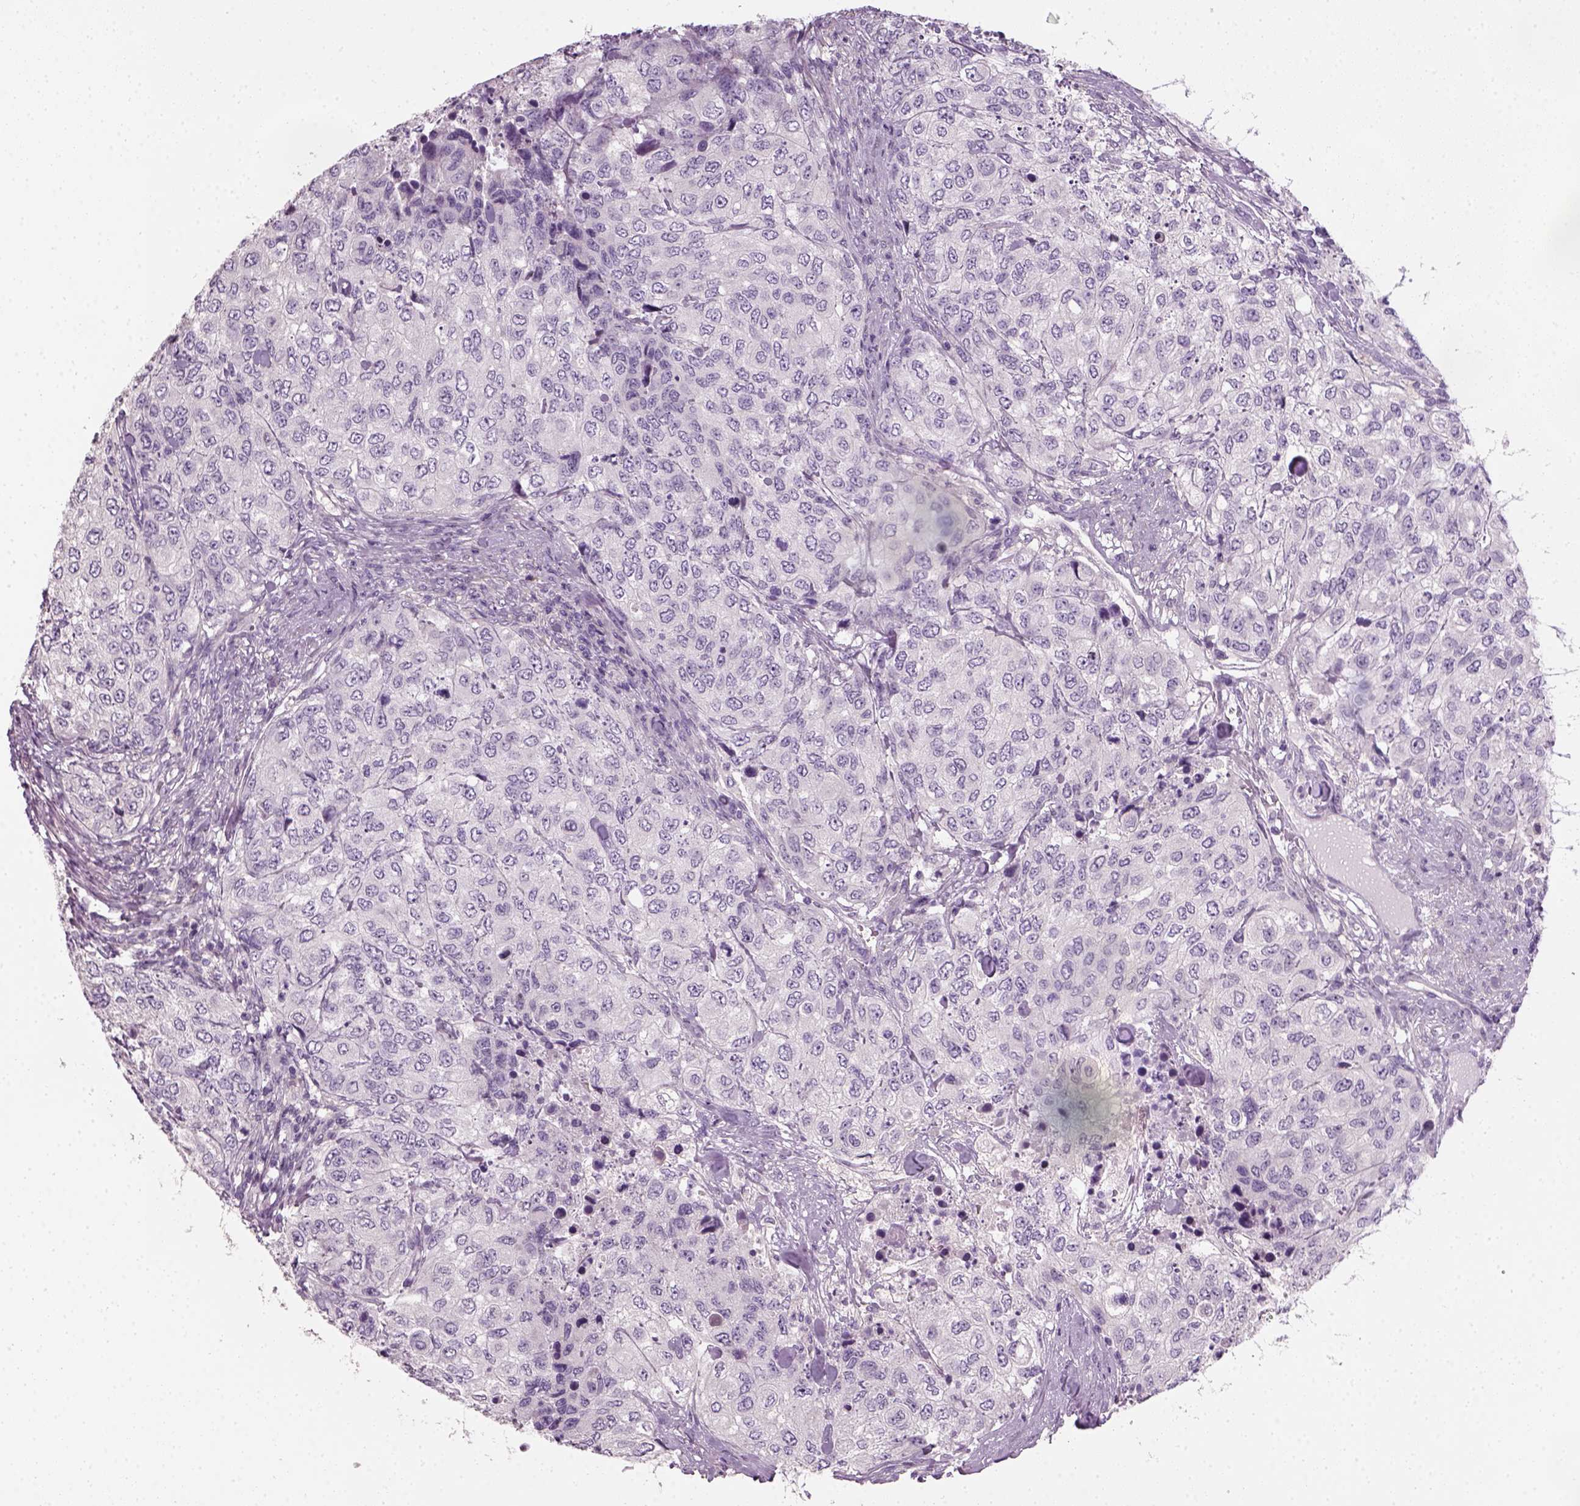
{"staining": {"intensity": "negative", "quantity": "none", "location": "none"}, "tissue": "urothelial cancer", "cell_type": "Tumor cells", "image_type": "cancer", "snomed": [{"axis": "morphology", "description": "Urothelial carcinoma, High grade"}, {"axis": "topography", "description": "Urinary bladder"}], "caption": "There is no significant staining in tumor cells of high-grade urothelial carcinoma. The staining was performed using DAB to visualize the protein expression in brown, while the nuclei were stained in blue with hematoxylin (Magnification: 20x).", "gene": "ELOVL3", "patient": {"sex": "female", "age": 78}}